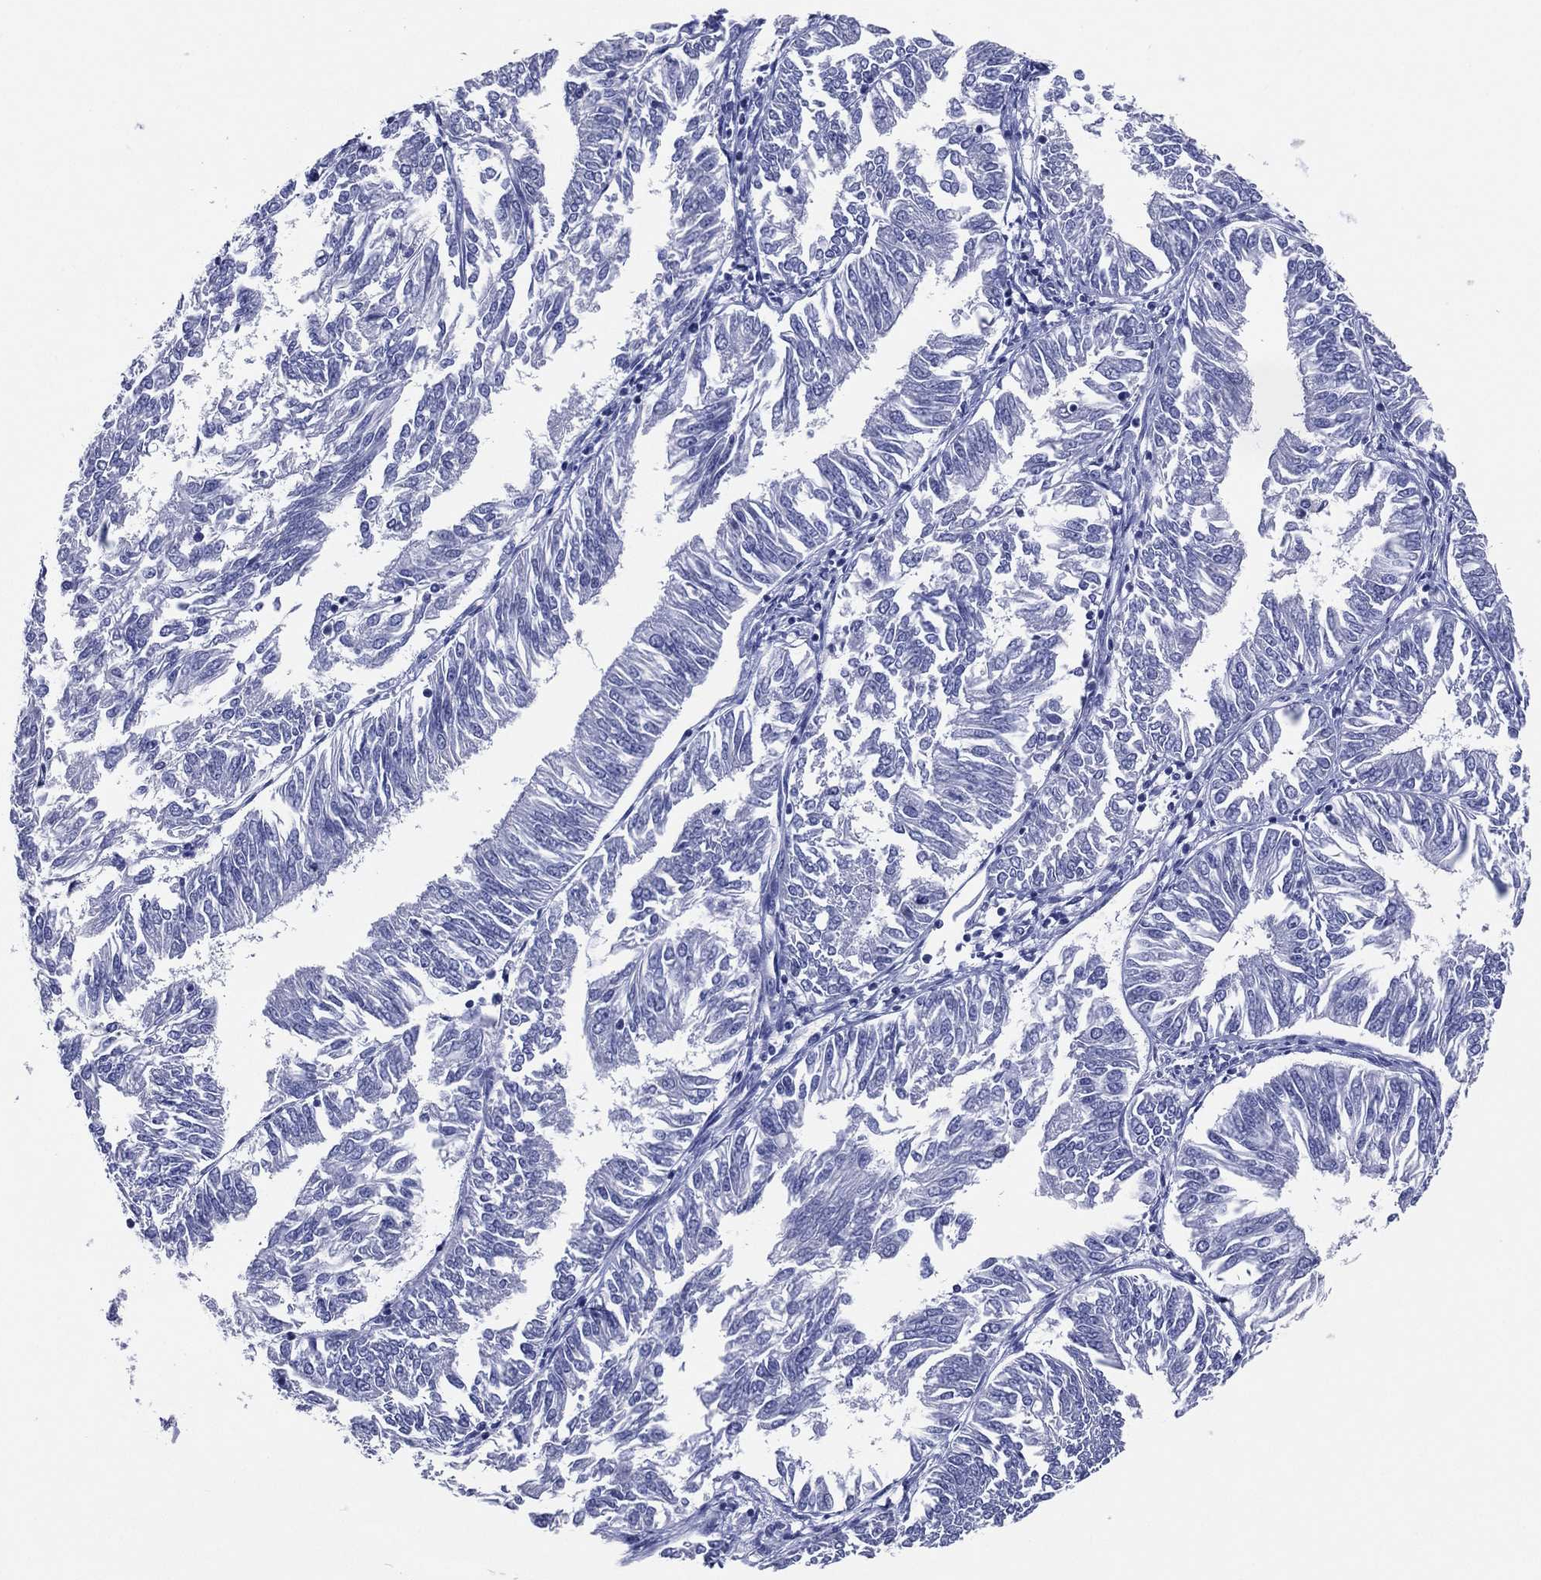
{"staining": {"intensity": "negative", "quantity": "none", "location": "none"}, "tissue": "endometrial cancer", "cell_type": "Tumor cells", "image_type": "cancer", "snomed": [{"axis": "morphology", "description": "Adenocarcinoma, NOS"}, {"axis": "topography", "description": "Endometrium"}], "caption": "Tumor cells show no significant protein staining in adenocarcinoma (endometrial). (Immunohistochemistry (ihc), brightfield microscopy, high magnification).", "gene": "TFAP2A", "patient": {"sex": "female", "age": 58}}